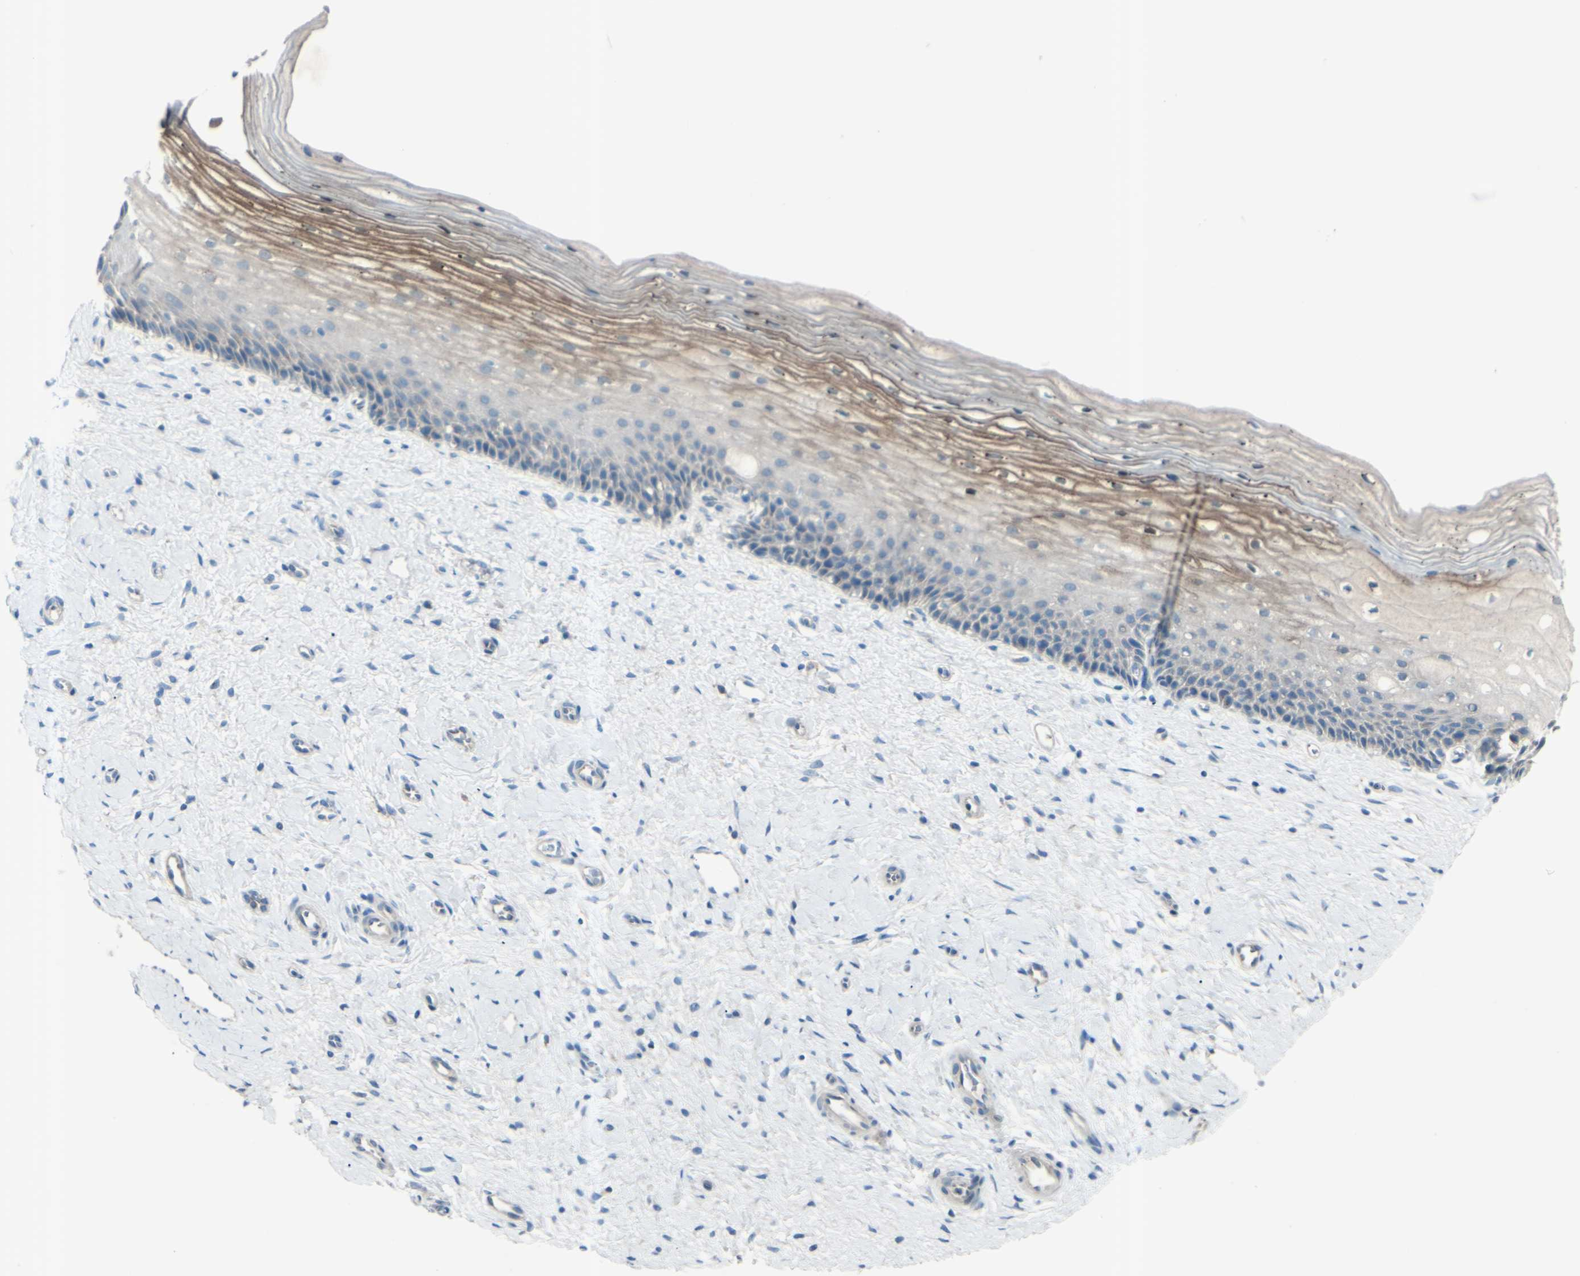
{"staining": {"intensity": "moderate", "quantity": ">75%", "location": "cytoplasmic/membranous"}, "tissue": "cervix", "cell_type": "Glandular cells", "image_type": "normal", "snomed": [{"axis": "morphology", "description": "Normal tissue, NOS"}, {"axis": "topography", "description": "Cervix"}], "caption": "High-magnification brightfield microscopy of unremarkable cervix stained with DAB (brown) and counterstained with hematoxylin (blue). glandular cells exhibit moderate cytoplasmic/membranous staining is identified in about>75% of cells. (DAB (3,3'-diaminobenzidine) IHC, brown staining for protein, blue staining for nuclei).", "gene": "B4GALT1", "patient": {"sex": "female", "age": 39}}